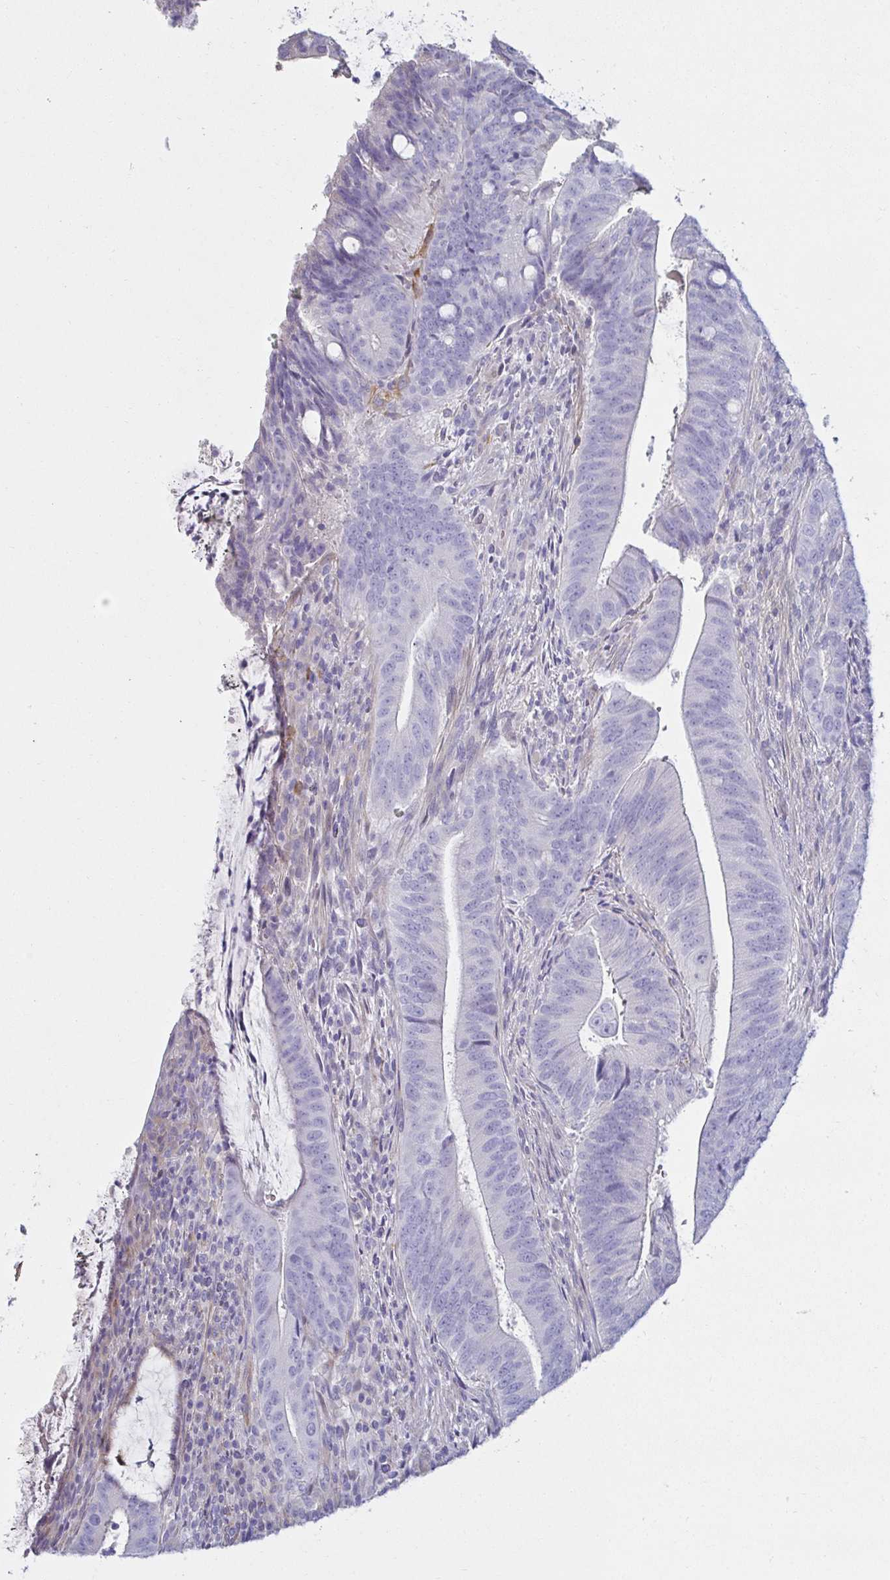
{"staining": {"intensity": "negative", "quantity": "none", "location": "none"}, "tissue": "colorectal cancer", "cell_type": "Tumor cells", "image_type": "cancer", "snomed": [{"axis": "morphology", "description": "Adenocarcinoma, NOS"}, {"axis": "topography", "description": "Colon"}], "caption": "Colorectal cancer stained for a protein using IHC demonstrates no staining tumor cells.", "gene": "SPAG4", "patient": {"sex": "female", "age": 43}}